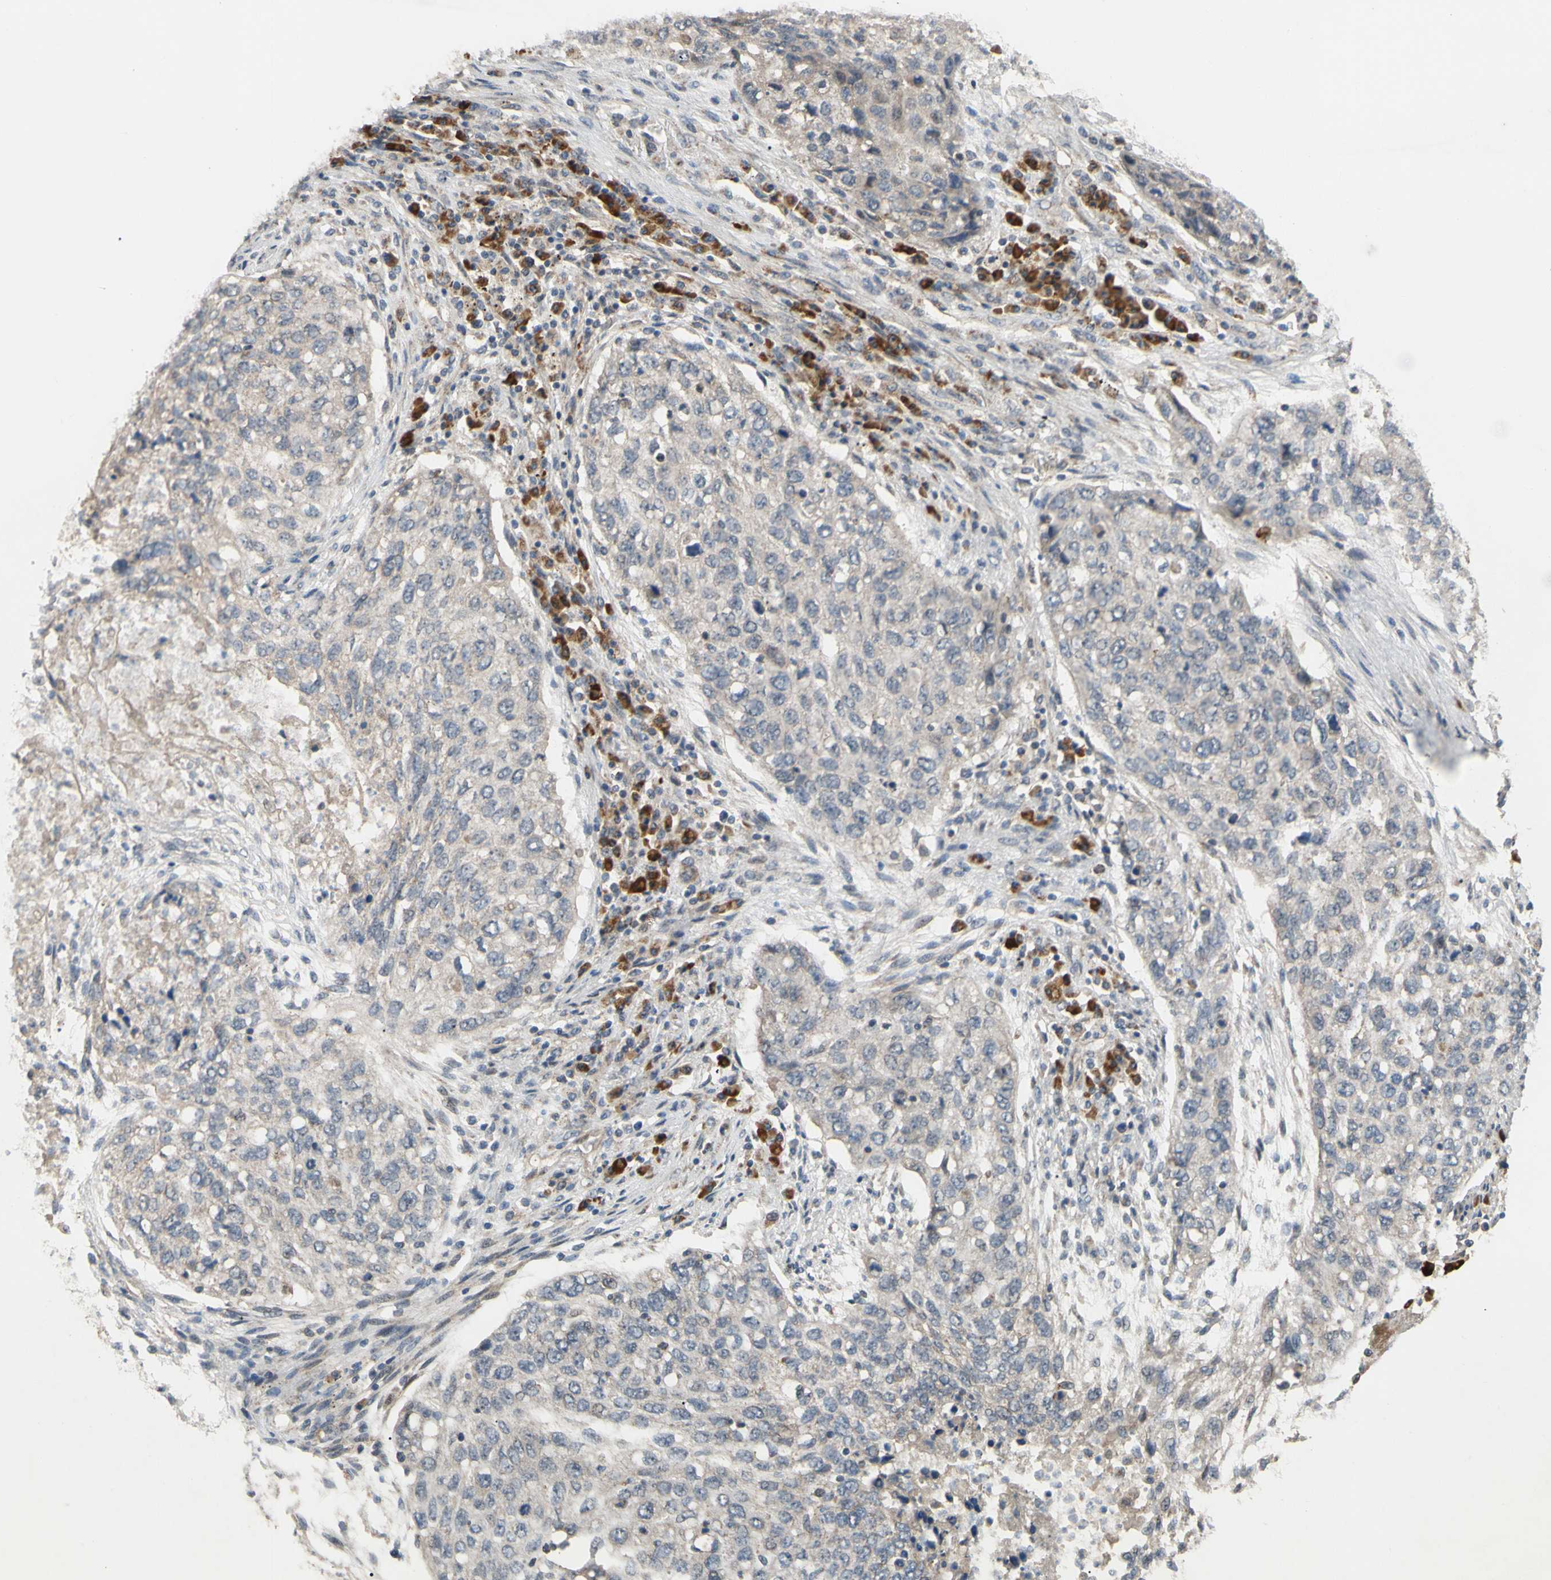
{"staining": {"intensity": "weak", "quantity": "<25%", "location": "cytoplasmic/membranous"}, "tissue": "lung cancer", "cell_type": "Tumor cells", "image_type": "cancer", "snomed": [{"axis": "morphology", "description": "Squamous cell carcinoma, NOS"}, {"axis": "topography", "description": "Lung"}], "caption": "High power microscopy photomicrograph of an IHC photomicrograph of lung cancer (squamous cell carcinoma), revealing no significant positivity in tumor cells.", "gene": "CD164", "patient": {"sex": "female", "age": 63}}